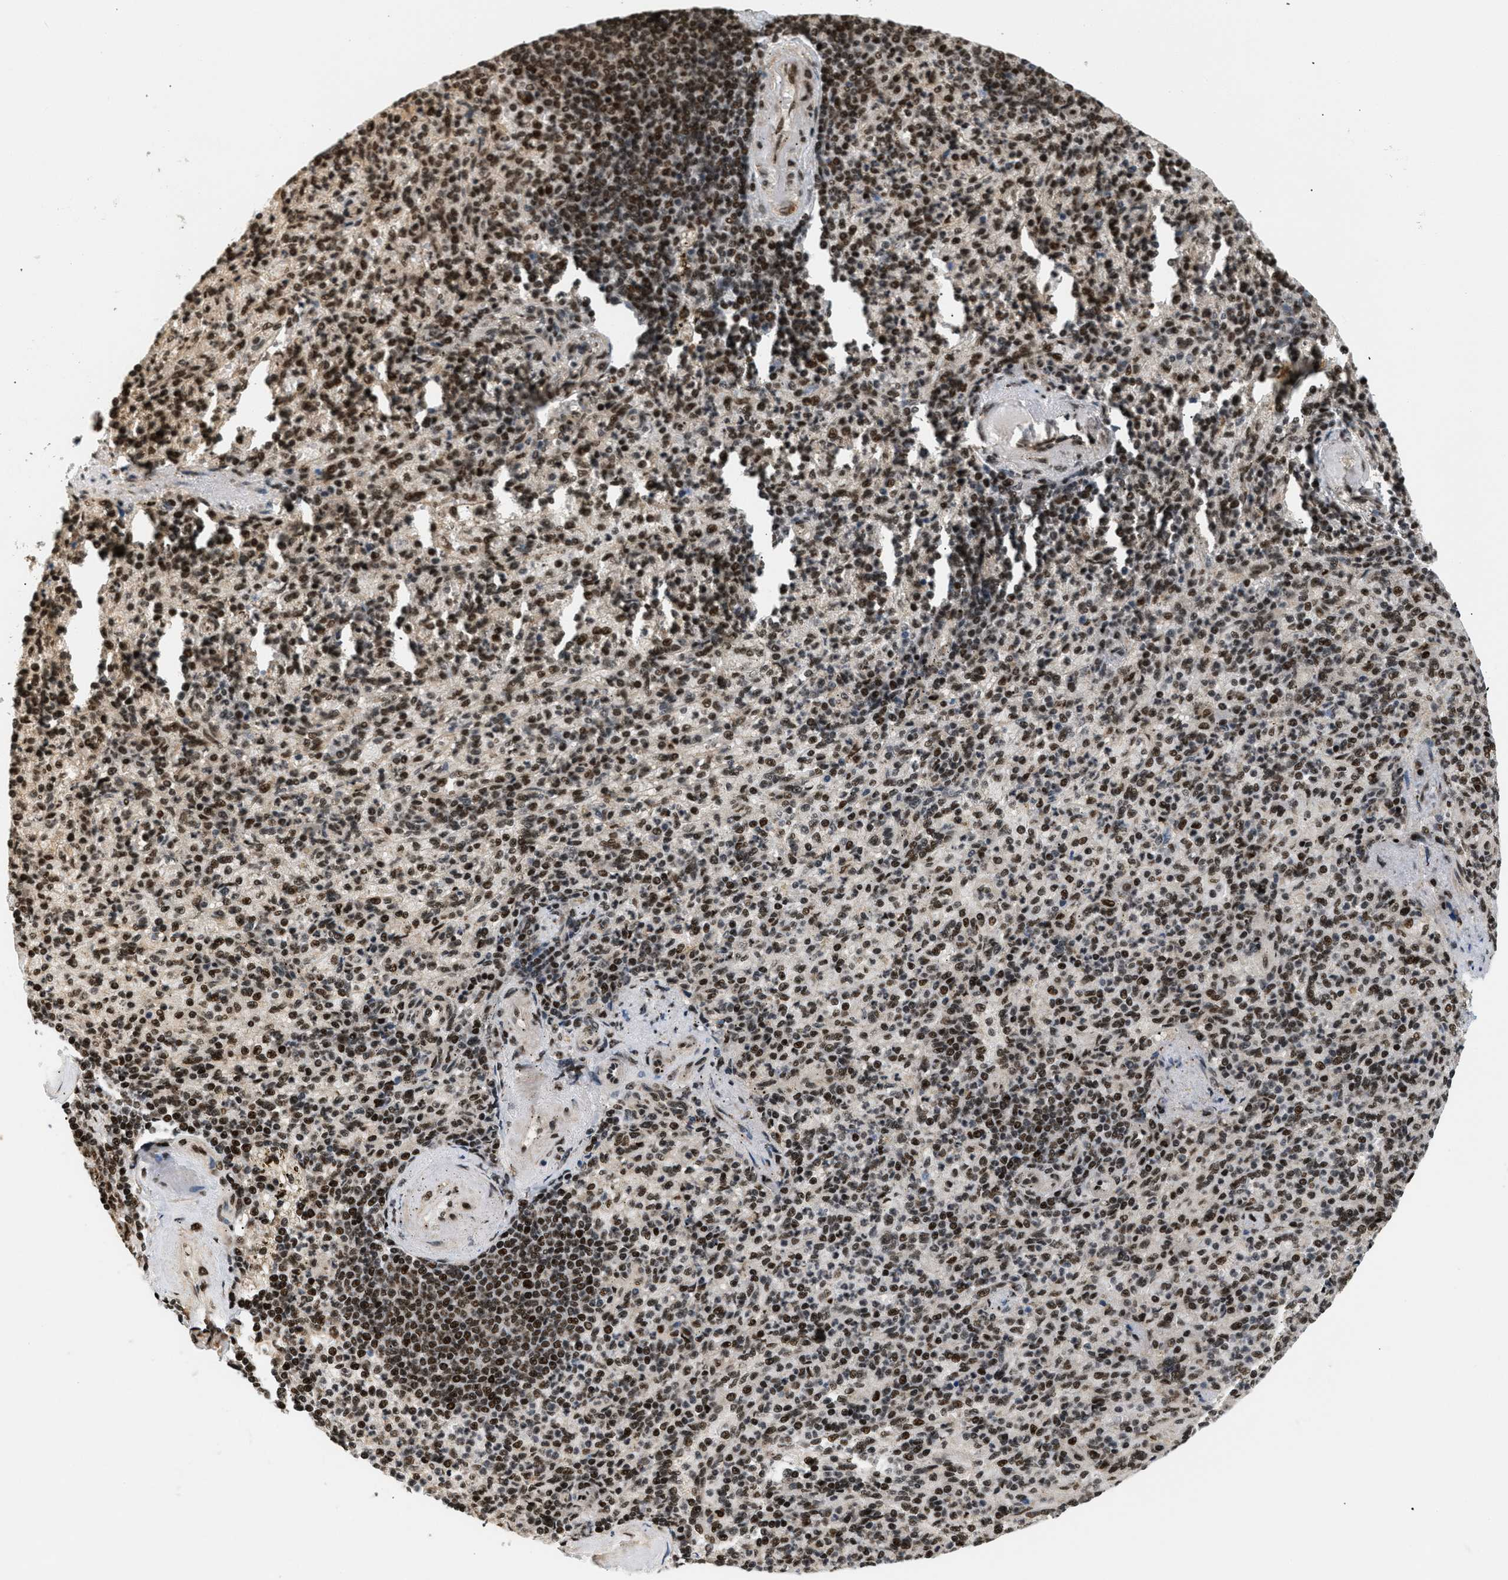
{"staining": {"intensity": "strong", "quantity": "25%-75%", "location": "nuclear"}, "tissue": "spleen", "cell_type": "Cells in red pulp", "image_type": "normal", "snomed": [{"axis": "morphology", "description": "Normal tissue, NOS"}, {"axis": "topography", "description": "Spleen"}], "caption": "This micrograph shows immunohistochemistry (IHC) staining of unremarkable spleen, with high strong nuclear staining in about 25%-75% of cells in red pulp.", "gene": "RBM5", "patient": {"sex": "female", "age": 74}}